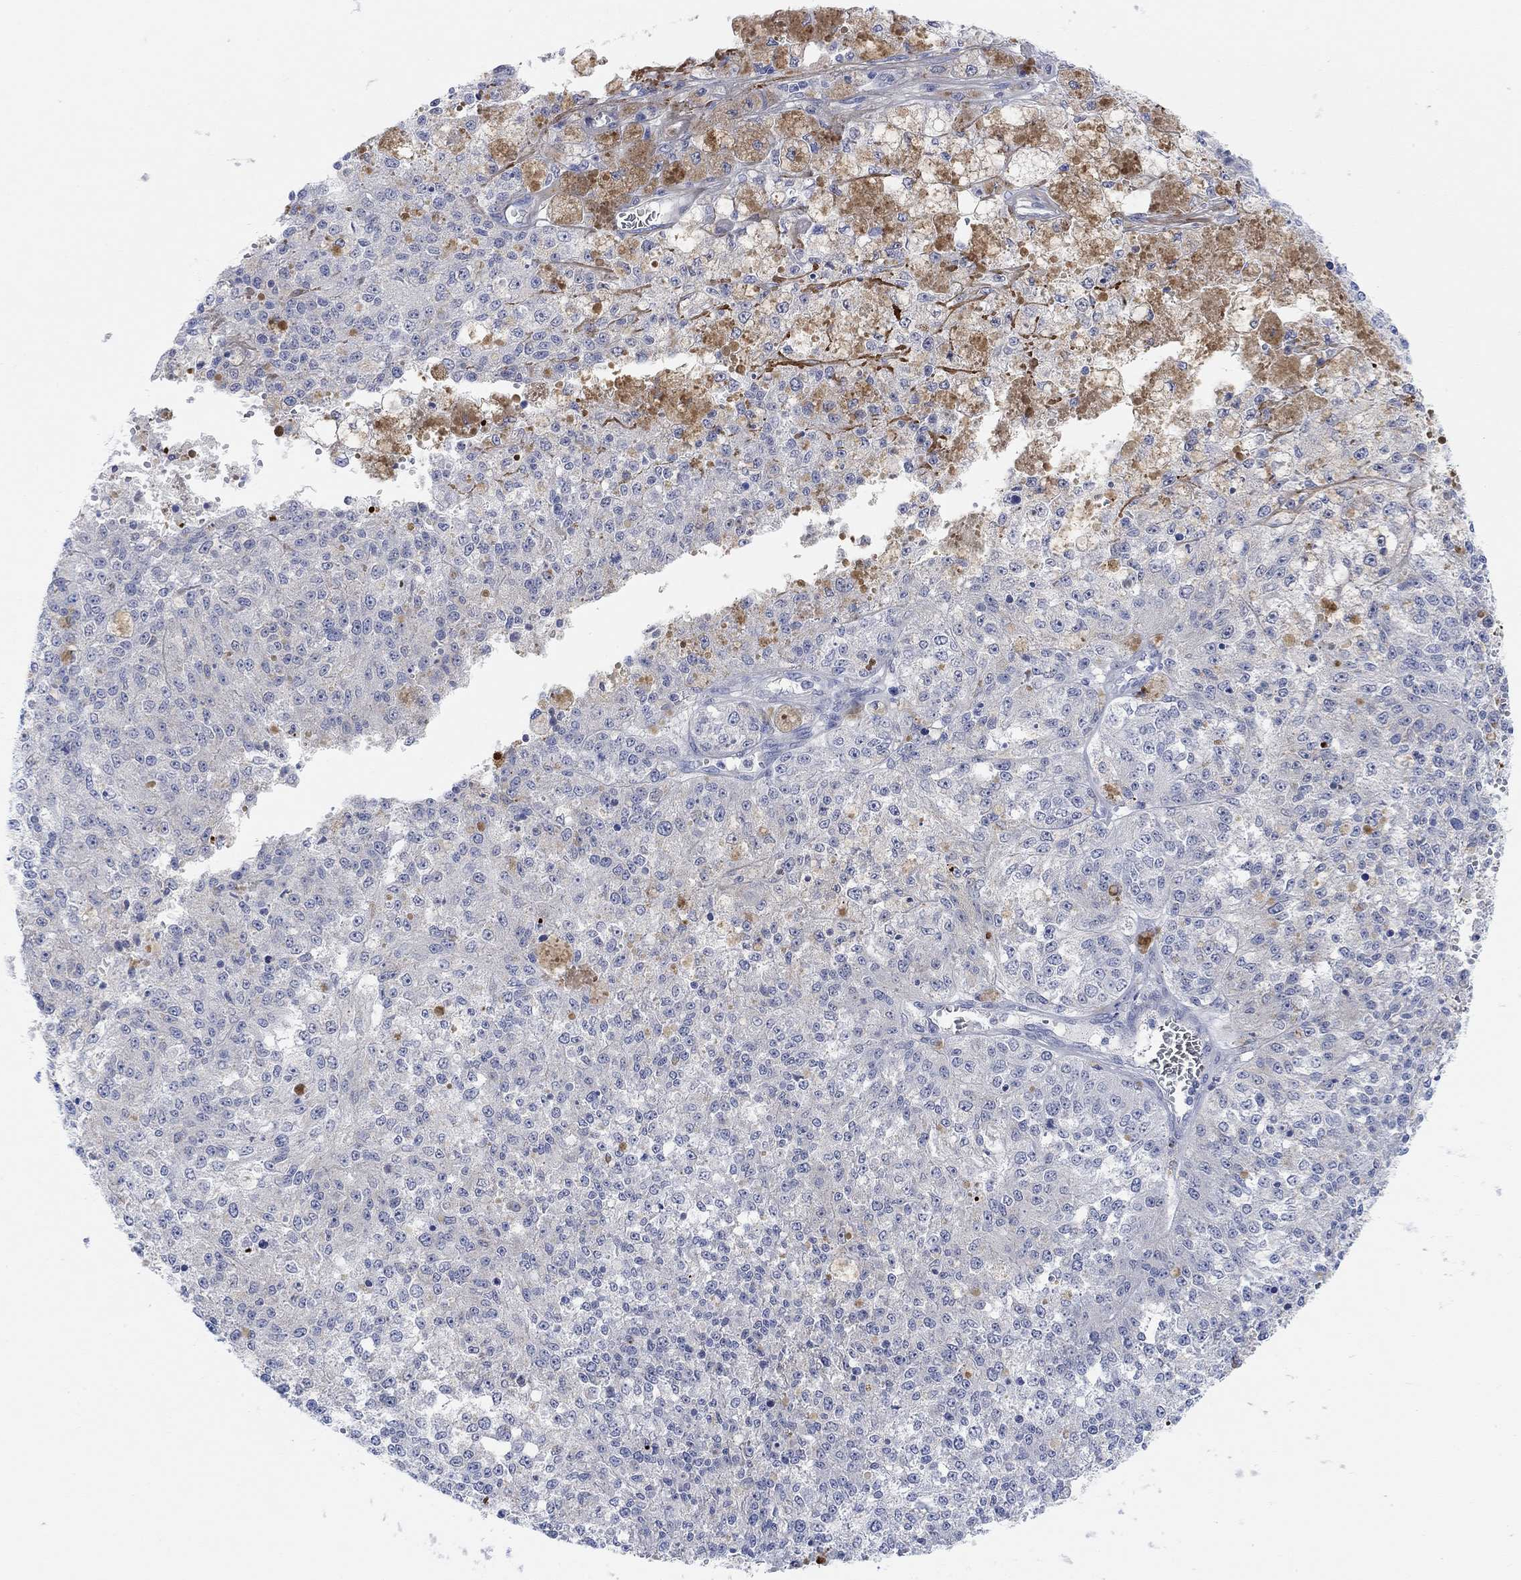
{"staining": {"intensity": "negative", "quantity": "none", "location": "none"}, "tissue": "melanoma", "cell_type": "Tumor cells", "image_type": "cancer", "snomed": [{"axis": "morphology", "description": "Malignant melanoma, Metastatic site"}, {"axis": "topography", "description": "Lymph node"}], "caption": "Tumor cells show no significant protein positivity in melanoma.", "gene": "RIMS1", "patient": {"sex": "female", "age": 64}}